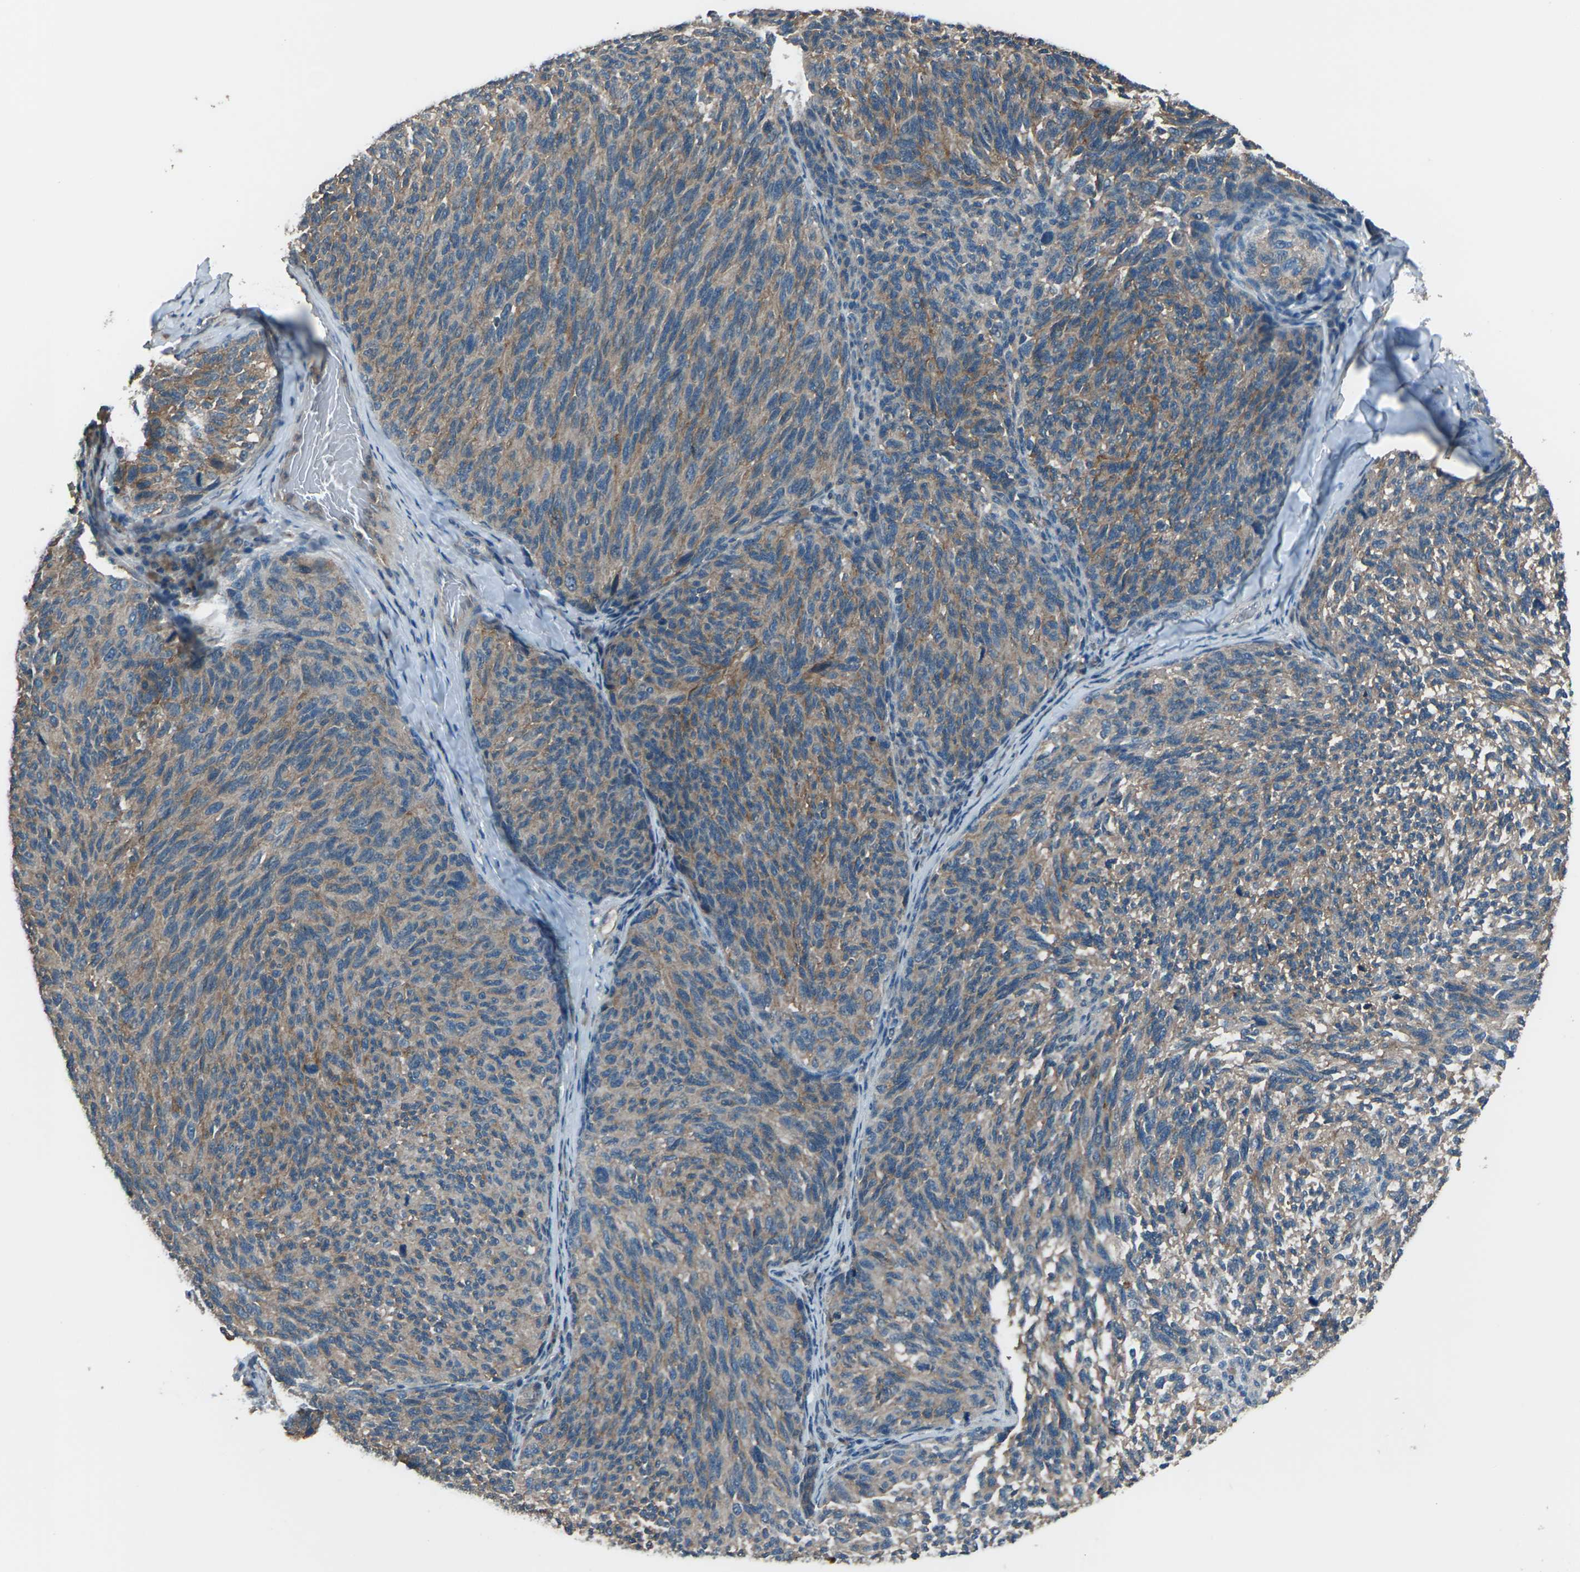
{"staining": {"intensity": "moderate", "quantity": ">75%", "location": "cytoplasmic/membranous"}, "tissue": "melanoma", "cell_type": "Tumor cells", "image_type": "cancer", "snomed": [{"axis": "morphology", "description": "Malignant melanoma, NOS"}, {"axis": "topography", "description": "Skin"}], "caption": "Immunohistochemical staining of melanoma demonstrates medium levels of moderate cytoplasmic/membranous protein staining in approximately >75% of tumor cells. Nuclei are stained in blue.", "gene": "CMTM4", "patient": {"sex": "female", "age": 73}}